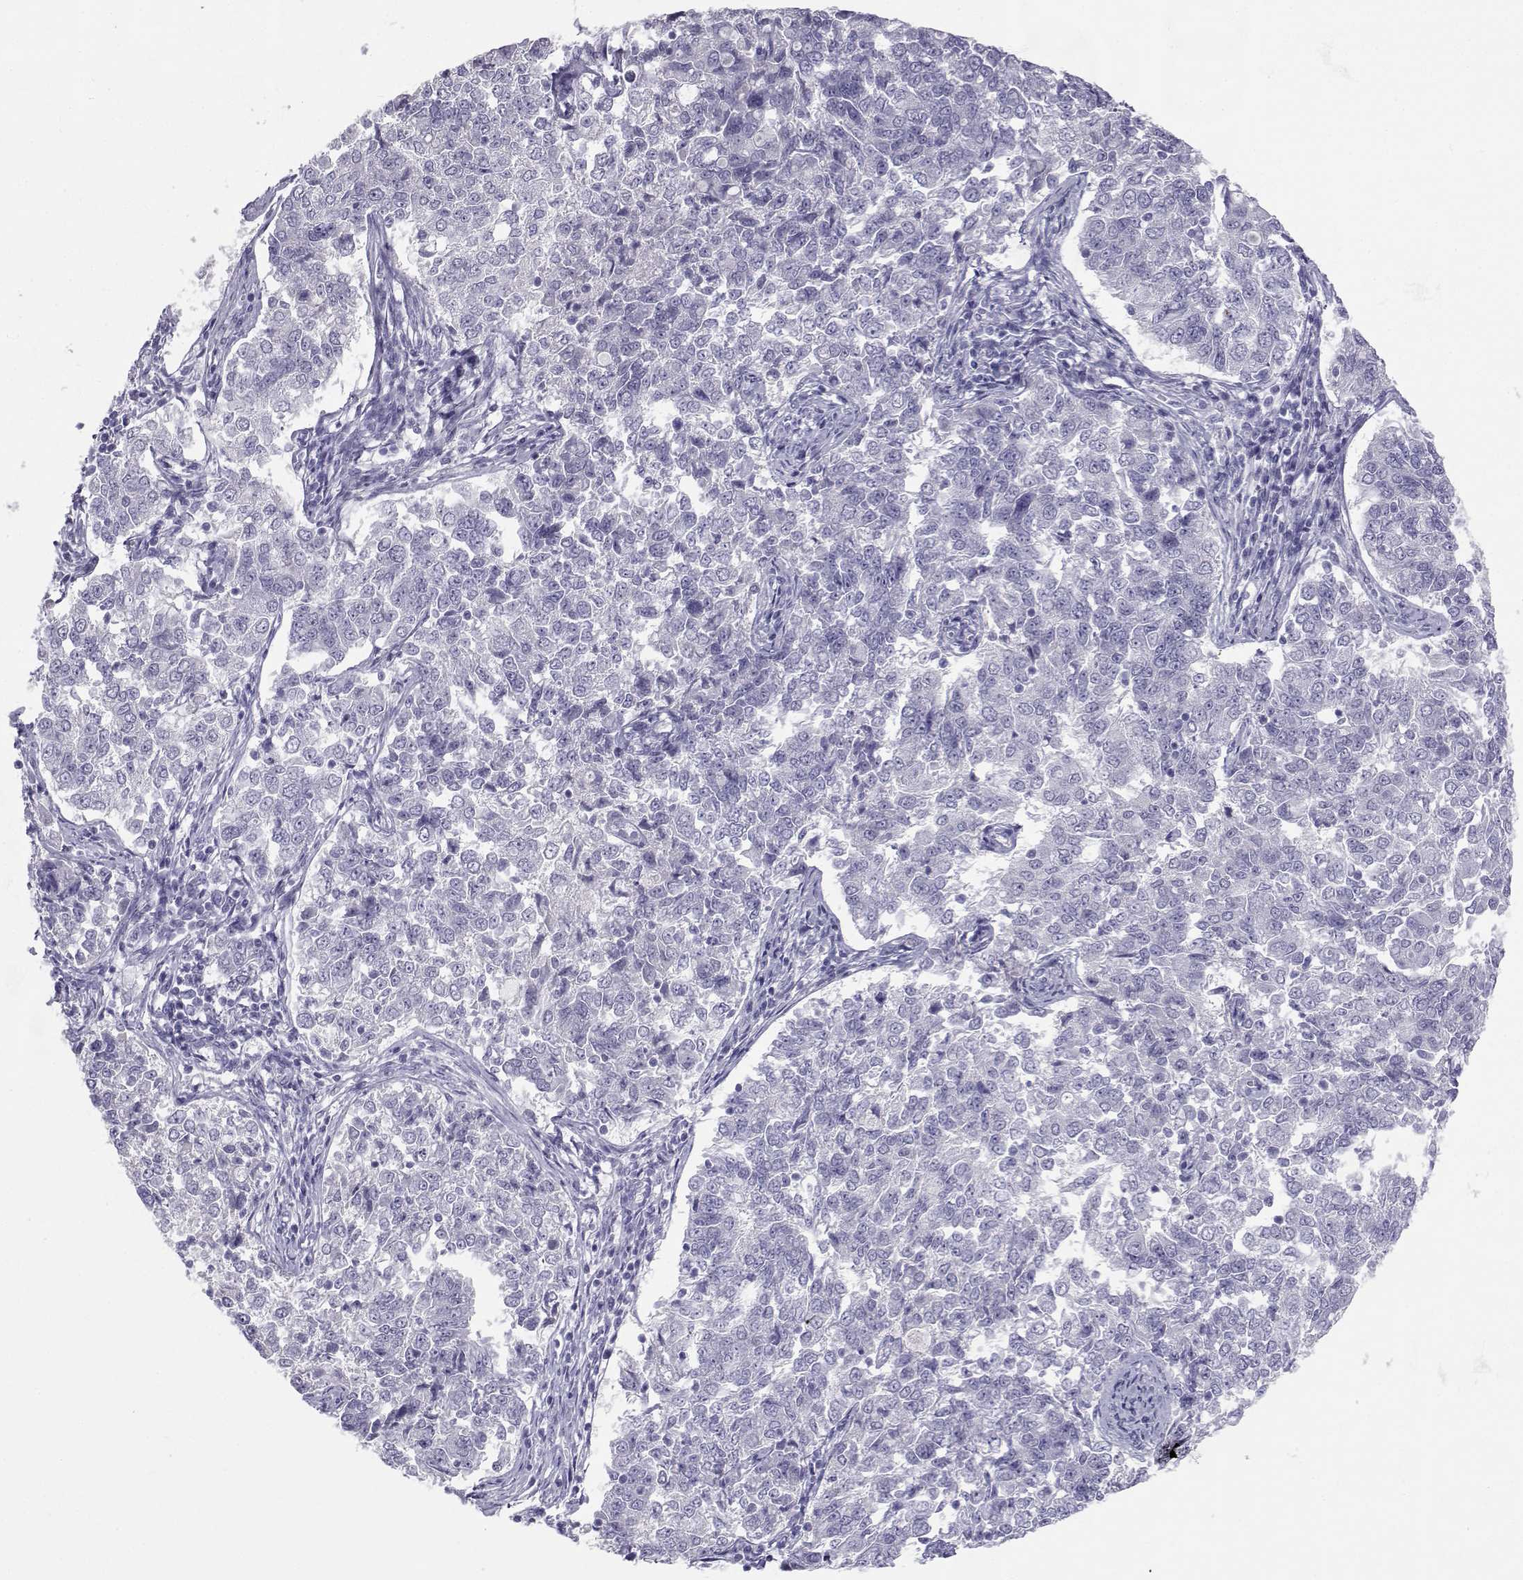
{"staining": {"intensity": "negative", "quantity": "none", "location": "none"}, "tissue": "endometrial cancer", "cell_type": "Tumor cells", "image_type": "cancer", "snomed": [{"axis": "morphology", "description": "Adenocarcinoma, NOS"}, {"axis": "topography", "description": "Endometrium"}], "caption": "The immunohistochemistry (IHC) histopathology image has no significant positivity in tumor cells of adenocarcinoma (endometrial) tissue.", "gene": "SLC6A3", "patient": {"sex": "female", "age": 43}}